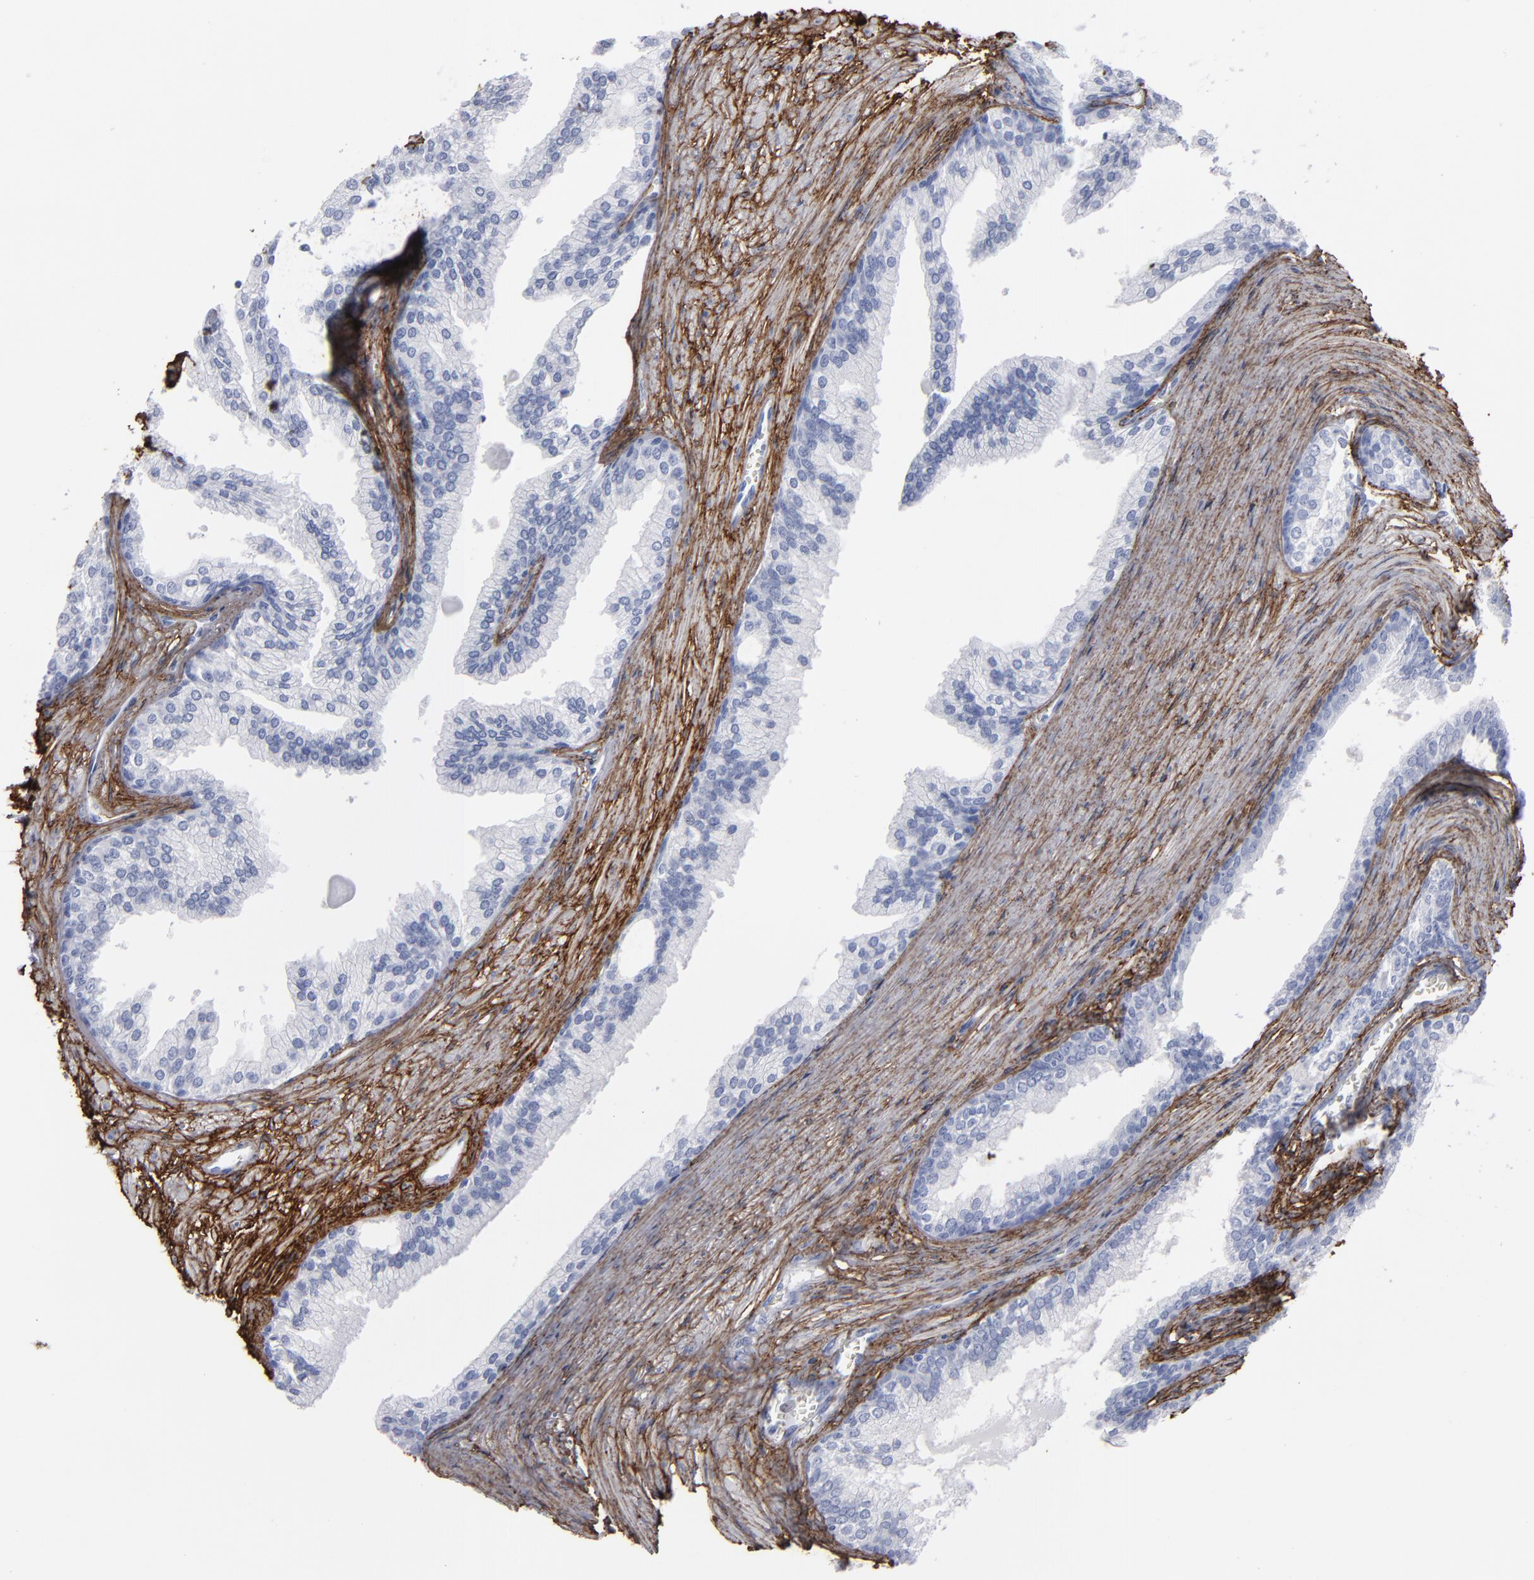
{"staining": {"intensity": "negative", "quantity": "none", "location": "none"}, "tissue": "prostate", "cell_type": "Glandular cells", "image_type": "normal", "snomed": [{"axis": "morphology", "description": "Normal tissue, NOS"}, {"axis": "topography", "description": "Prostate"}], "caption": "Immunohistochemistry (IHC) of unremarkable prostate reveals no staining in glandular cells. (Stains: DAB immunohistochemistry (IHC) with hematoxylin counter stain, Microscopy: brightfield microscopy at high magnification).", "gene": "EMILIN1", "patient": {"sex": "male", "age": 68}}